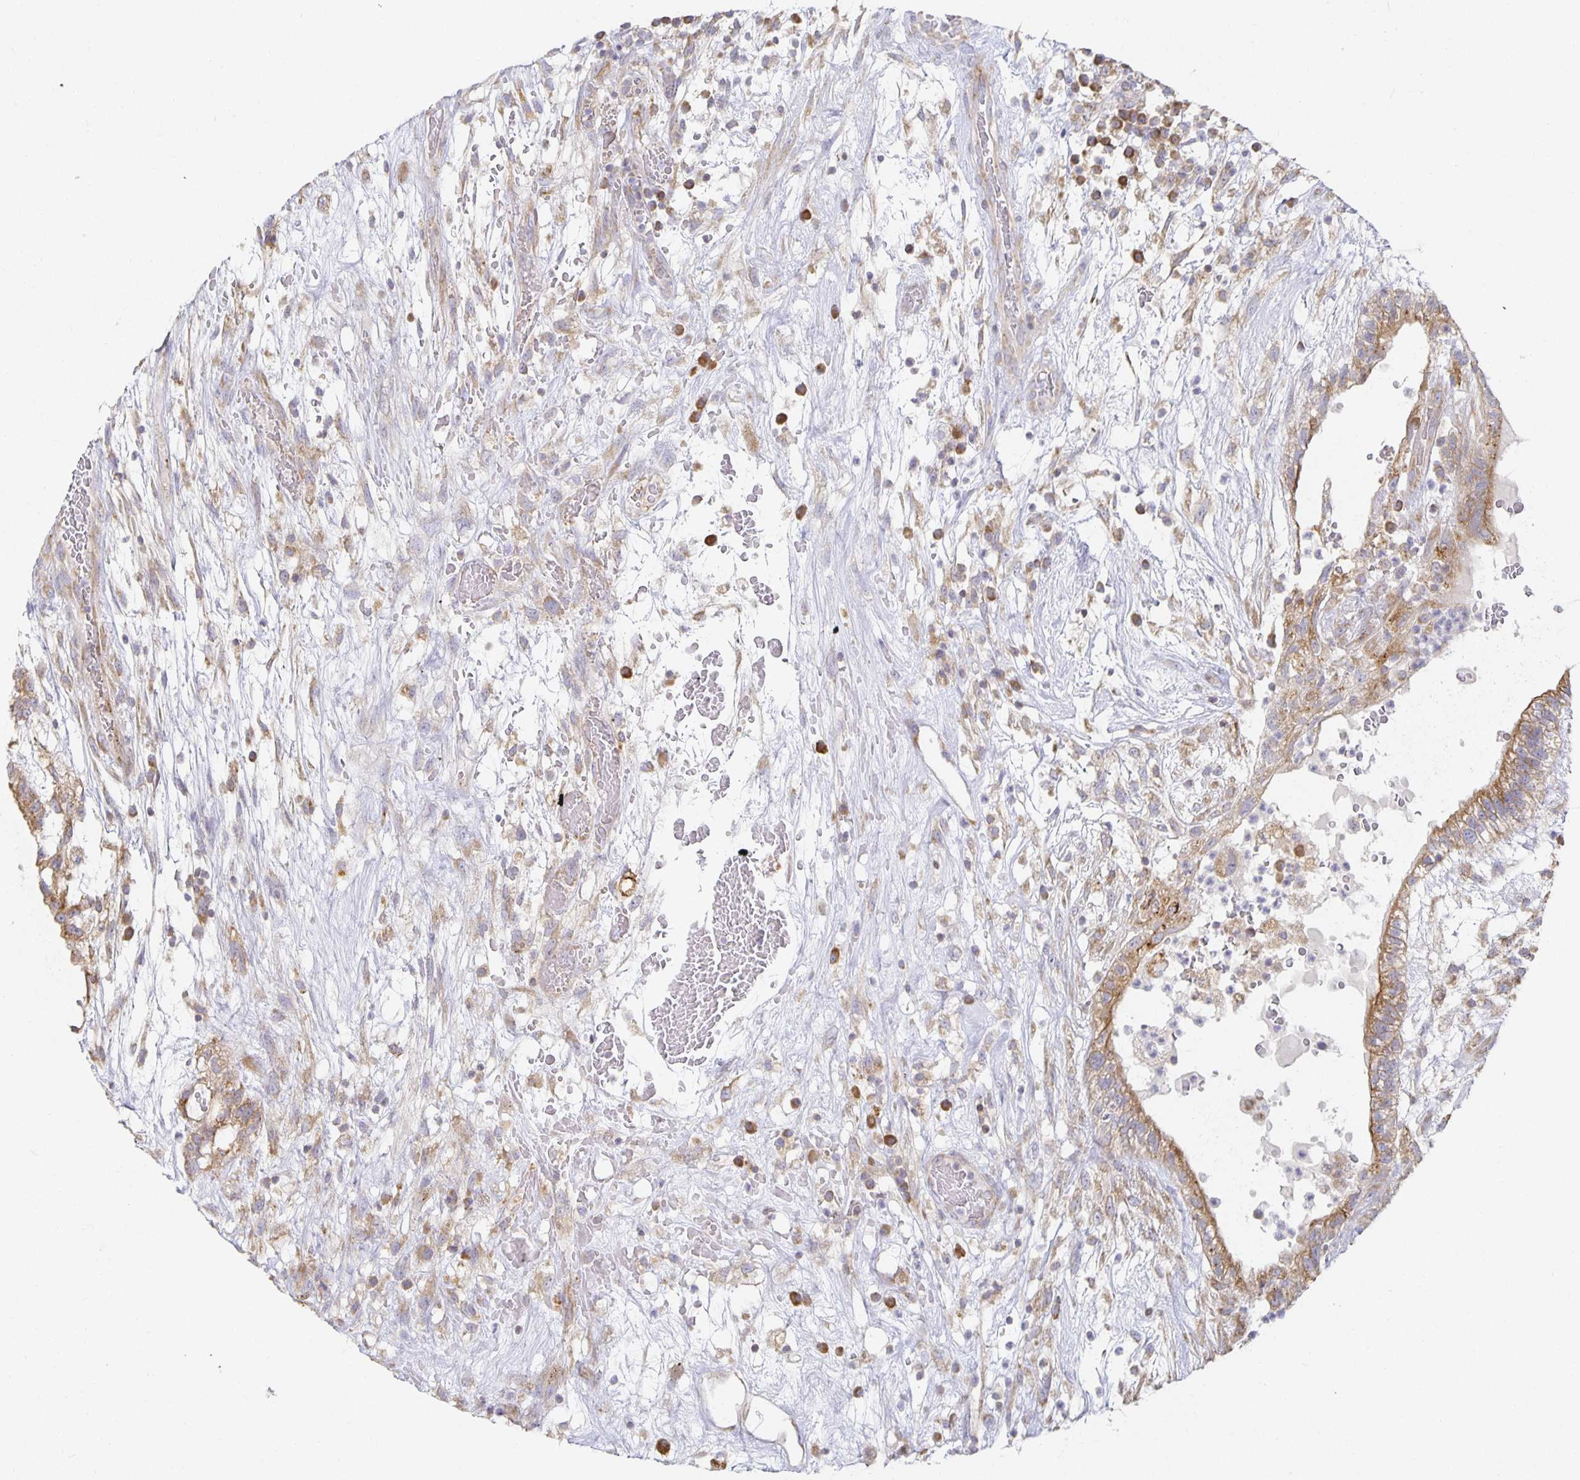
{"staining": {"intensity": "moderate", "quantity": ">75%", "location": "cytoplasmic/membranous"}, "tissue": "testis cancer", "cell_type": "Tumor cells", "image_type": "cancer", "snomed": [{"axis": "morphology", "description": "Normal tissue, NOS"}, {"axis": "morphology", "description": "Carcinoma, Embryonal, NOS"}, {"axis": "topography", "description": "Testis"}], "caption": "IHC (DAB) staining of testis cancer demonstrates moderate cytoplasmic/membranous protein positivity in approximately >75% of tumor cells.", "gene": "NOMO1", "patient": {"sex": "male", "age": 32}}